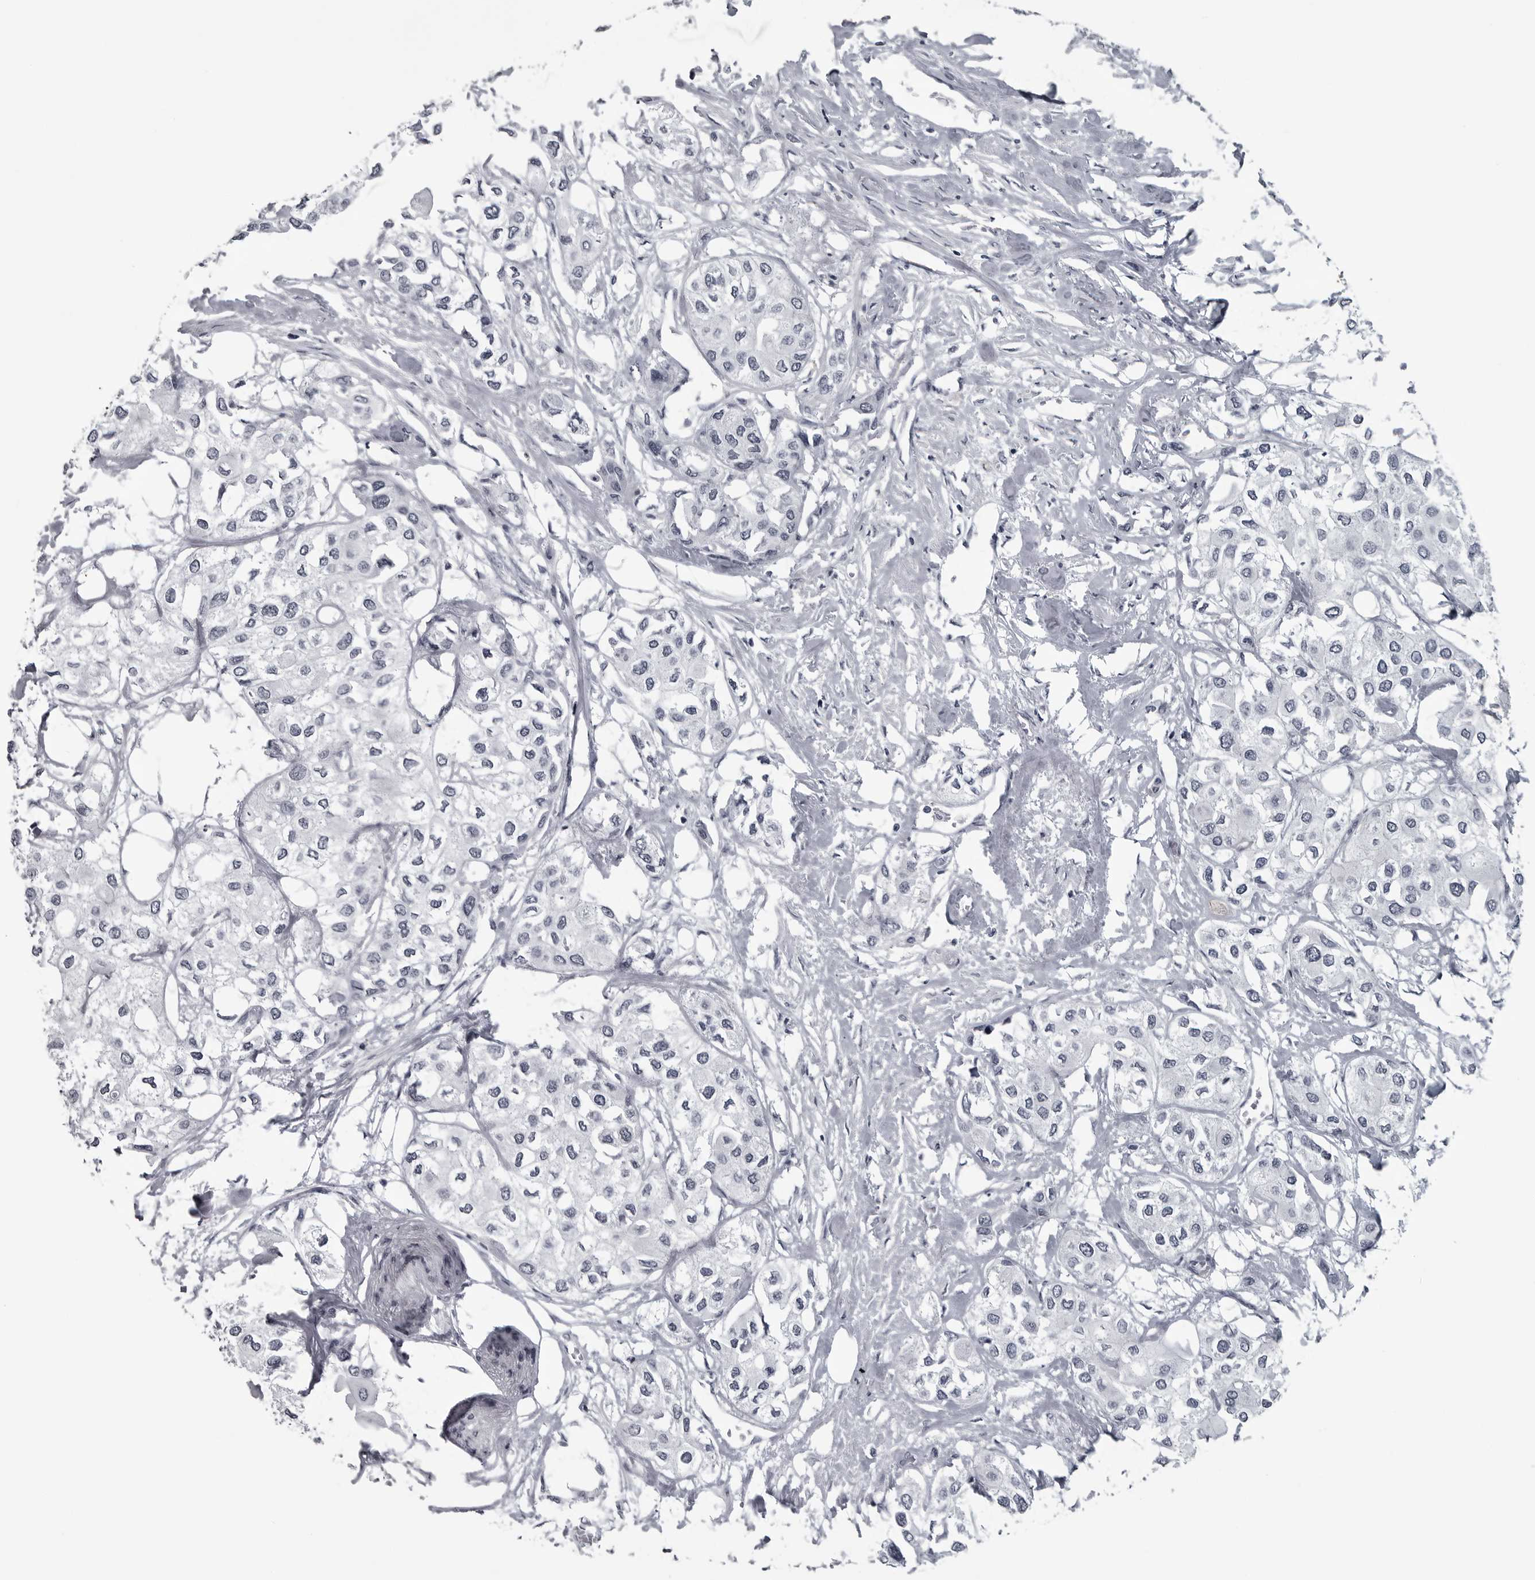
{"staining": {"intensity": "negative", "quantity": "none", "location": "none"}, "tissue": "urothelial cancer", "cell_type": "Tumor cells", "image_type": "cancer", "snomed": [{"axis": "morphology", "description": "Urothelial carcinoma, High grade"}, {"axis": "topography", "description": "Urinary bladder"}], "caption": "The image displays no significant positivity in tumor cells of high-grade urothelial carcinoma.", "gene": "LYSMD1", "patient": {"sex": "male", "age": 64}}